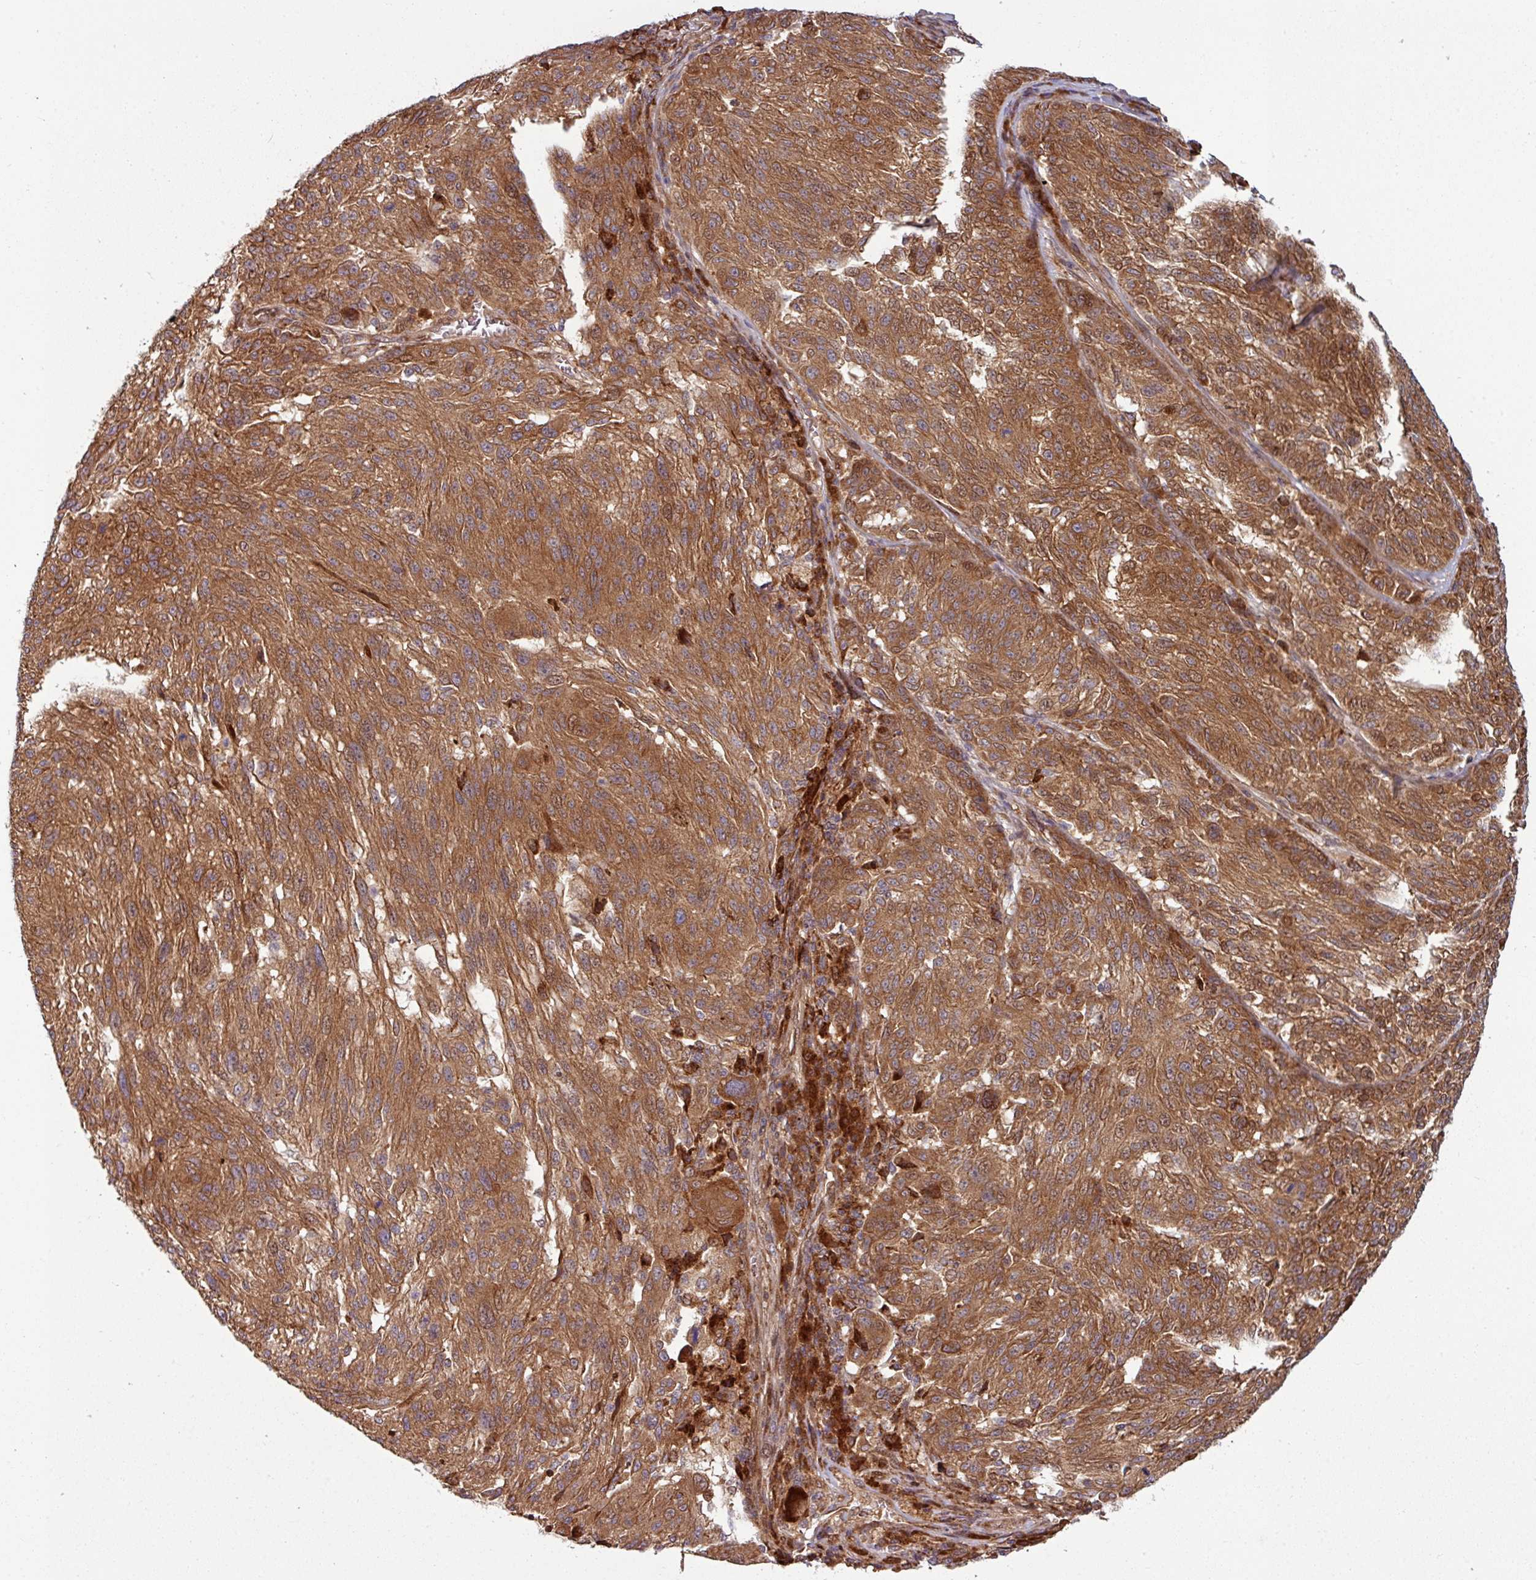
{"staining": {"intensity": "moderate", "quantity": ">75%", "location": "cytoplasmic/membranous"}, "tissue": "melanoma", "cell_type": "Tumor cells", "image_type": "cancer", "snomed": [{"axis": "morphology", "description": "Malignant melanoma, NOS"}, {"axis": "topography", "description": "Skin"}], "caption": "Human malignant melanoma stained with a protein marker demonstrates moderate staining in tumor cells.", "gene": "RAB5A", "patient": {"sex": "male", "age": 53}}